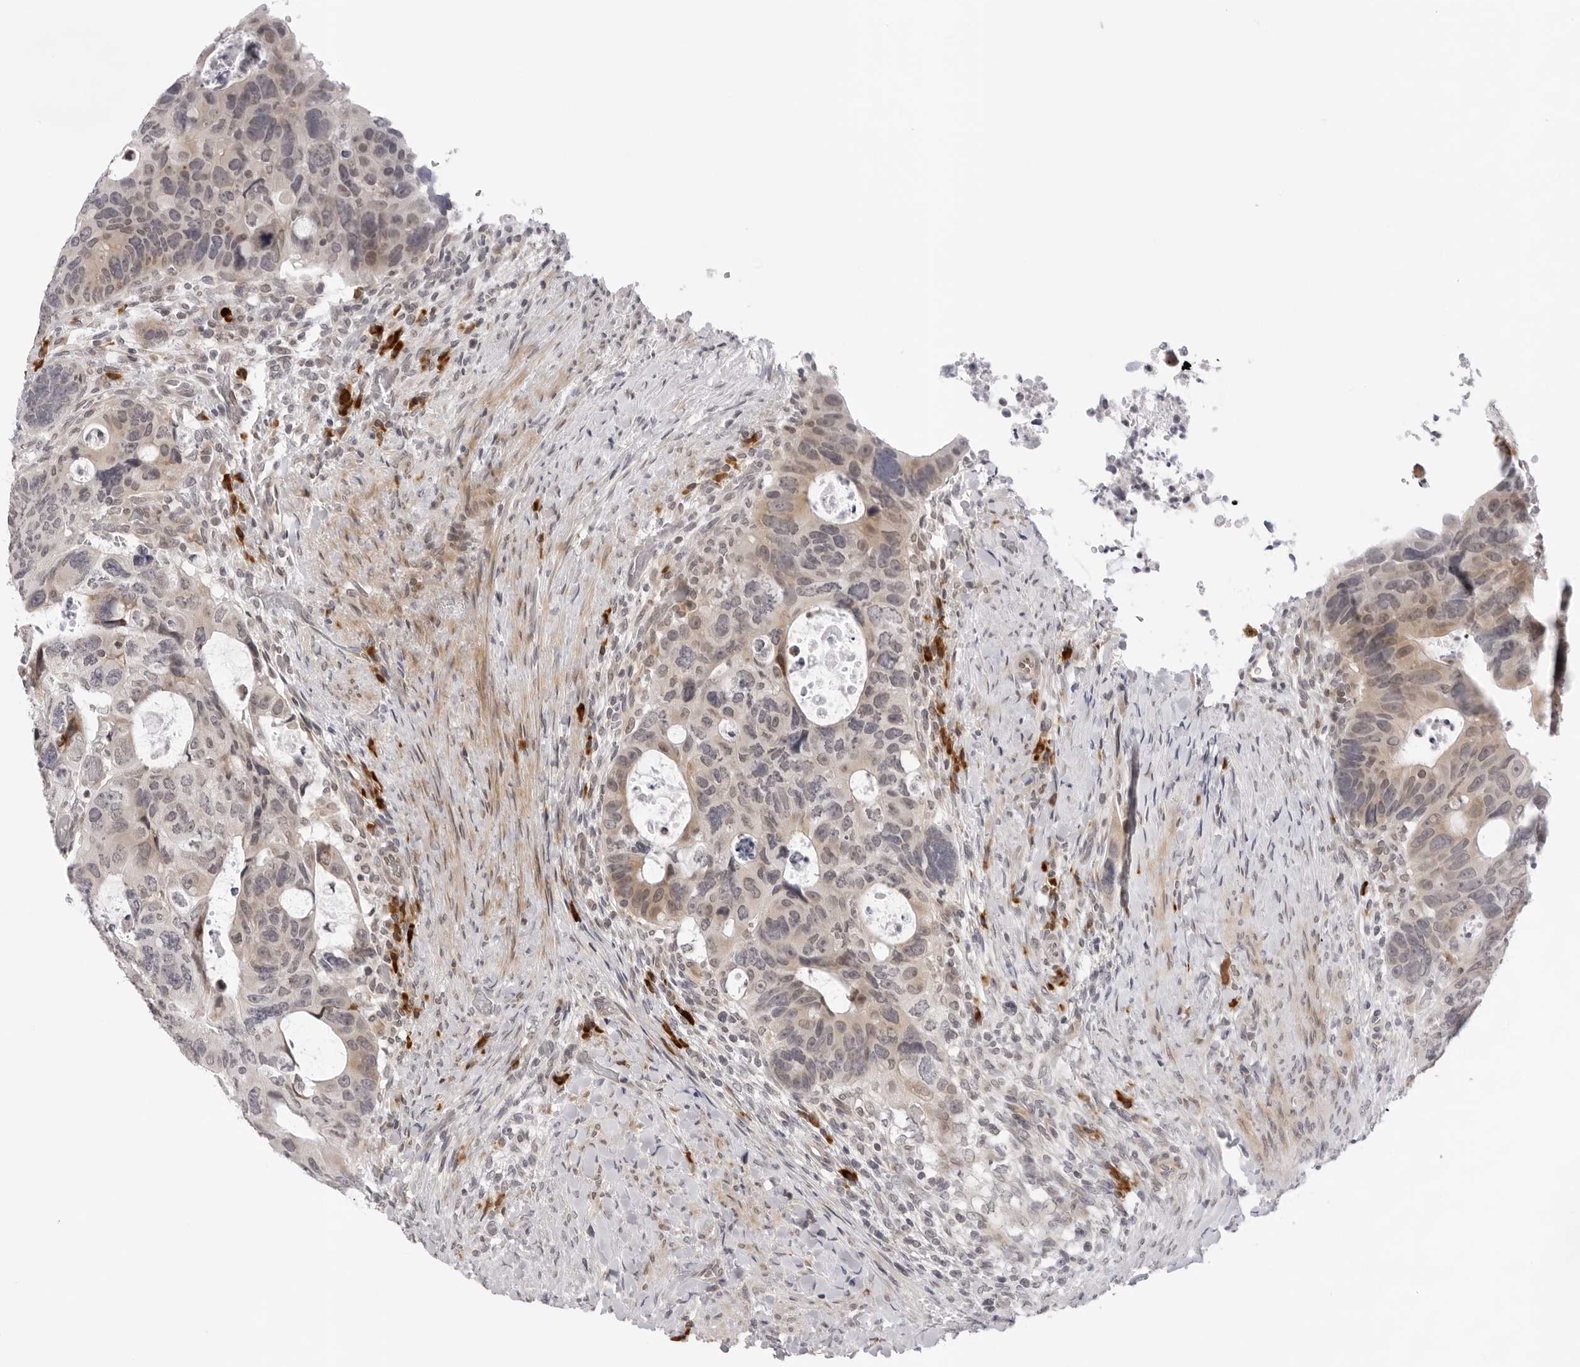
{"staining": {"intensity": "moderate", "quantity": "<25%", "location": "cytoplasmic/membranous"}, "tissue": "colorectal cancer", "cell_type": "Tumor cells", "image_type": "cancer", "snomed": [{"axis": "morphology", "description": "Adenocarcinoma, NOS"}, {"axis": "topography", "description": "Rectum"}], "caption": "Immunohistochemical staining of colorectal cancer reveals moderate cytoplasmic/membranous protein staining in about <25% of tumor cells.", "gene": "IL17RA", "patient": {"sex": "male", "age": 59}}